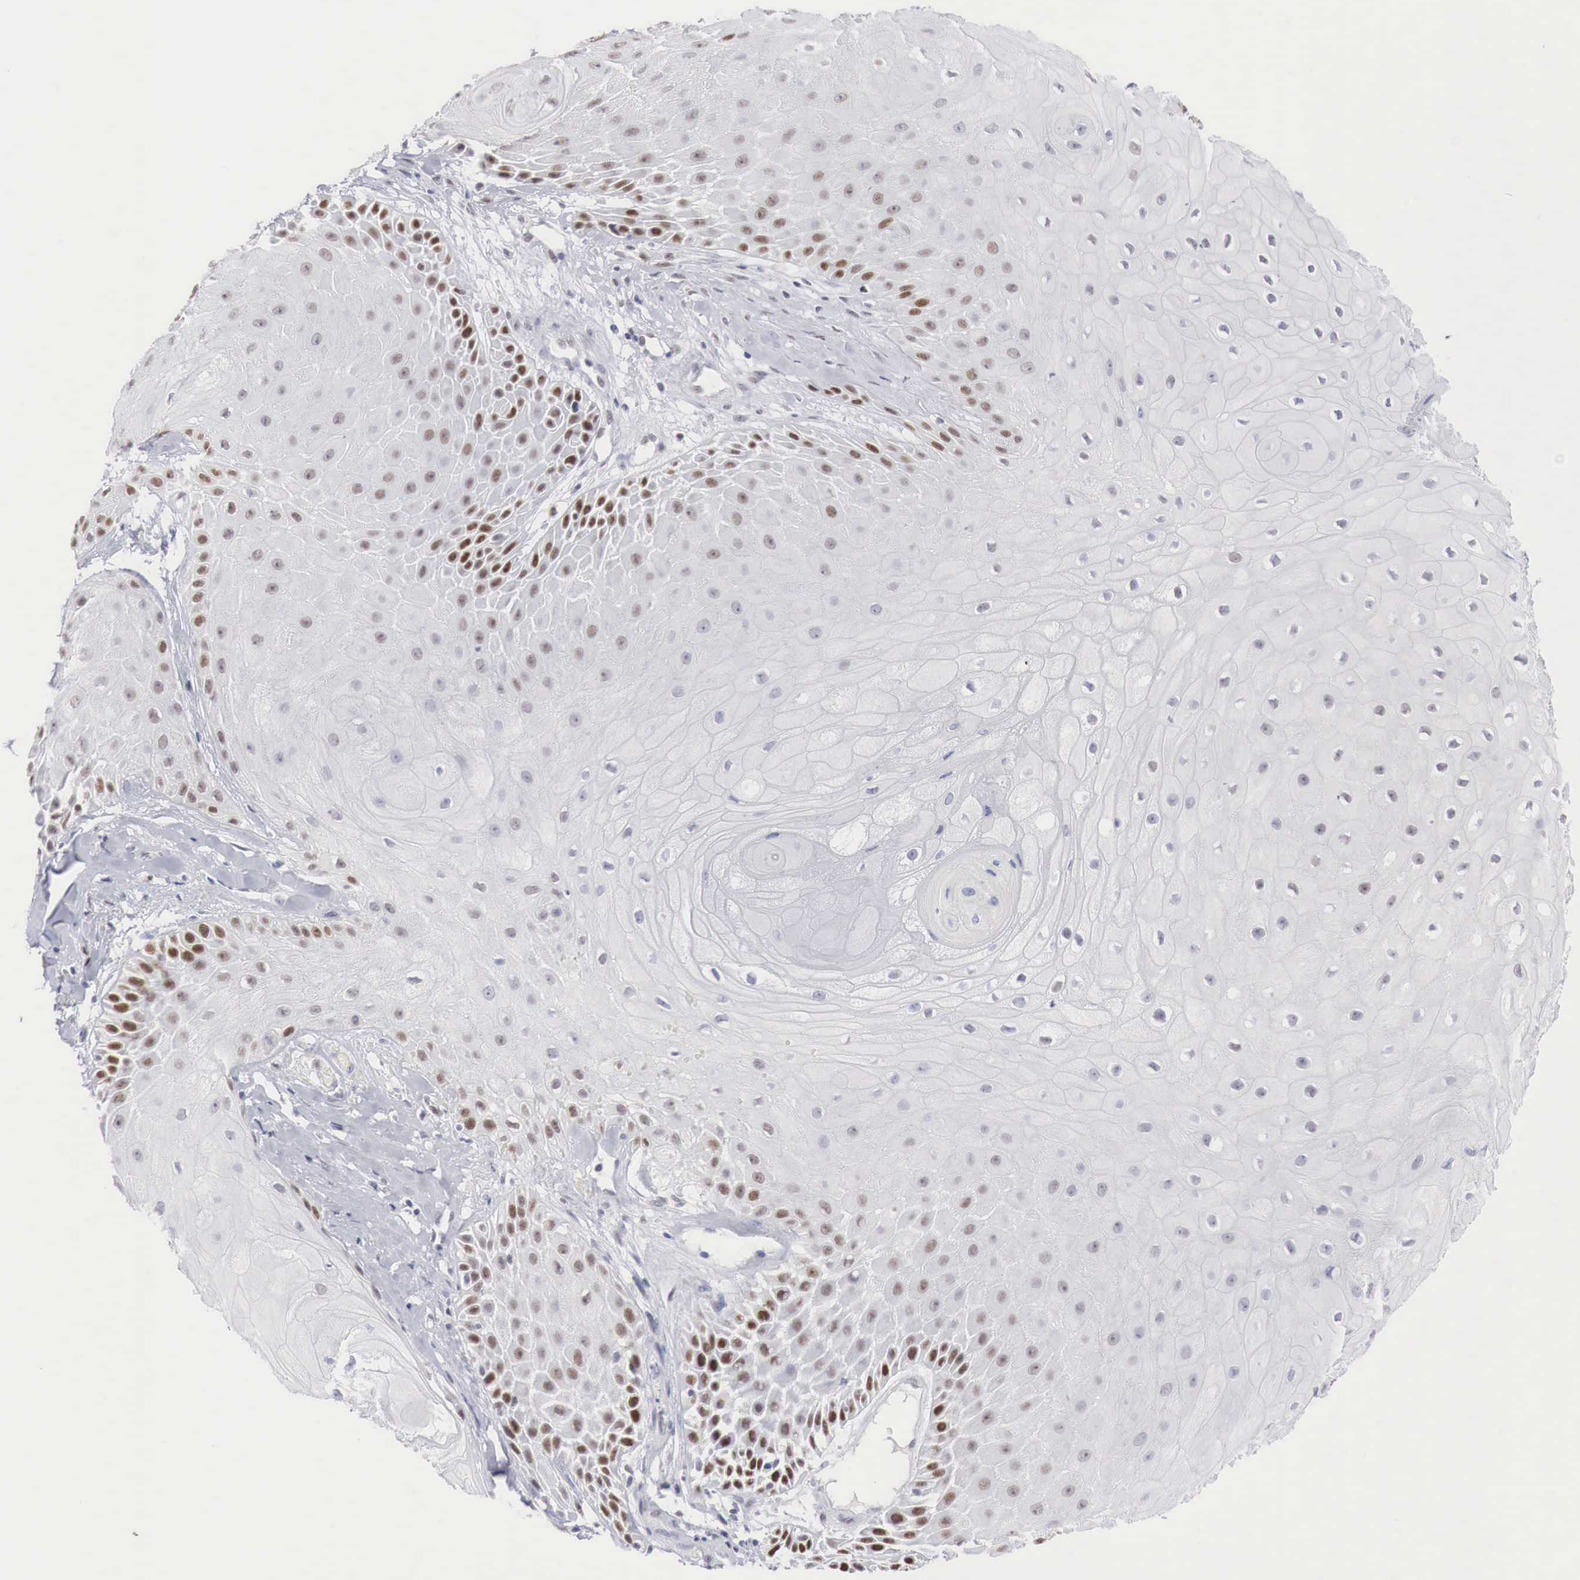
{"staining": {"intensity": "moderate", "quantity": "25%-75%", "location": "nuclear"}, "tissue": "skin cancer", "cell_type": "Tumor cells", "image_type": "cancer", "snomed": [{"axis": "morphology", "description": "Squamous cell carcinoma, NOS"}, {"axis": "topography", "description": "Skin"}], "caption": "Squamous cell carcinoma (skin) tissue displays moderate nuclear staining in approximately 25%-75% of tumor cells, visualized by immunohistochemistry.", "gene": "FOXP2", "patient": {"sex": "male", "age": 57}}